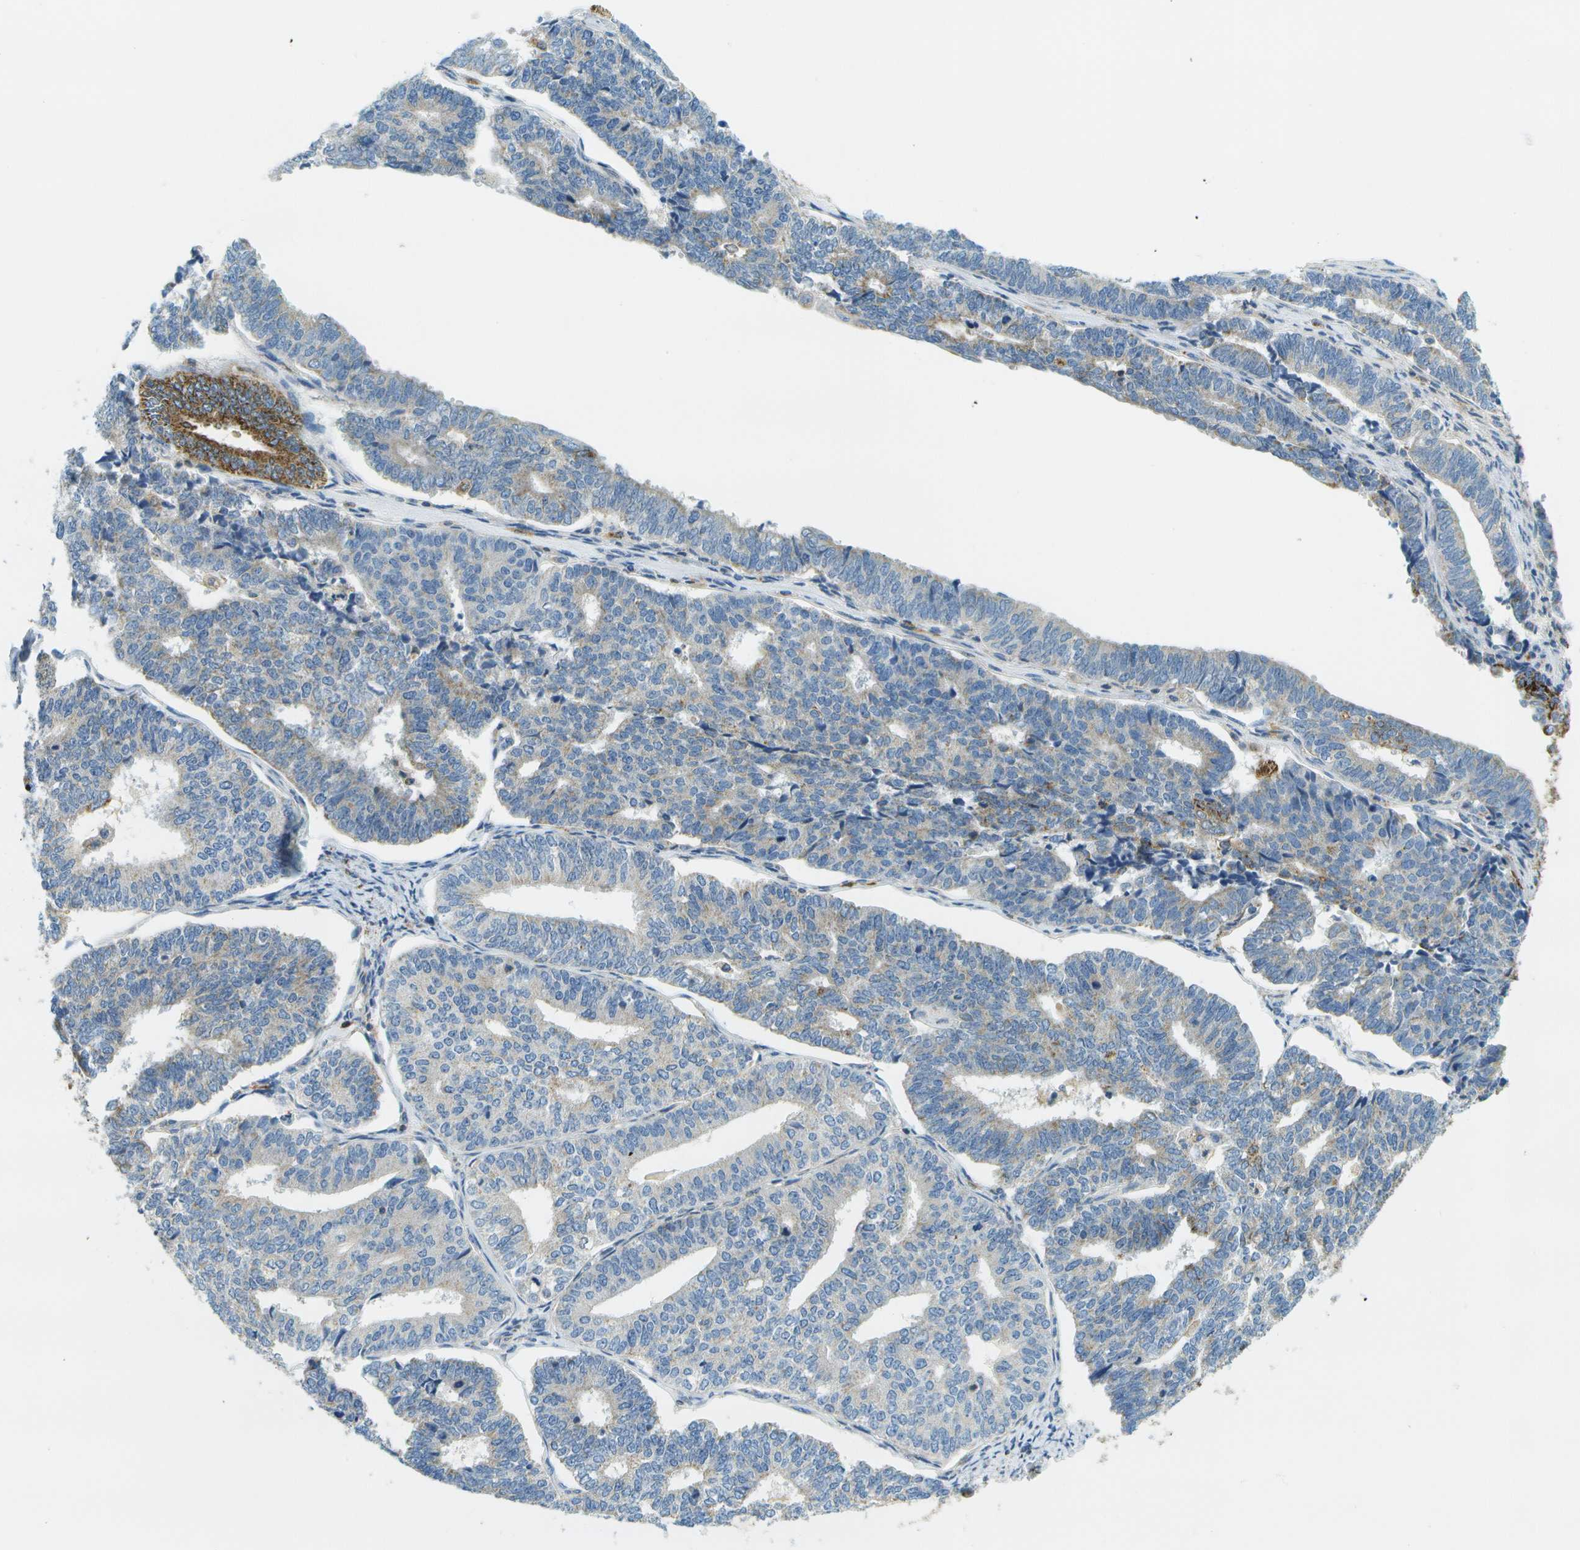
{"staining": {"intensity": "moderate", "quantity": "<25%", "location": "cytoplasmic/membranous"}, "tissue": "endometrial cancer", "cell_type": "Tumor cells", "image_type": "cancer", "snomed": [{"axis": "morphology", "description": "Adenocarcinoma, NOS"}, {"axis": "topography", "description": "Endometrium"}], "caption": "Tumor cells display low levels of moderate cytoplasmic/membranous expression in about <25% of cells in human endometrial cancer.", "gene": "HLCS", "patient": {"sex": "female", "age": 70}}